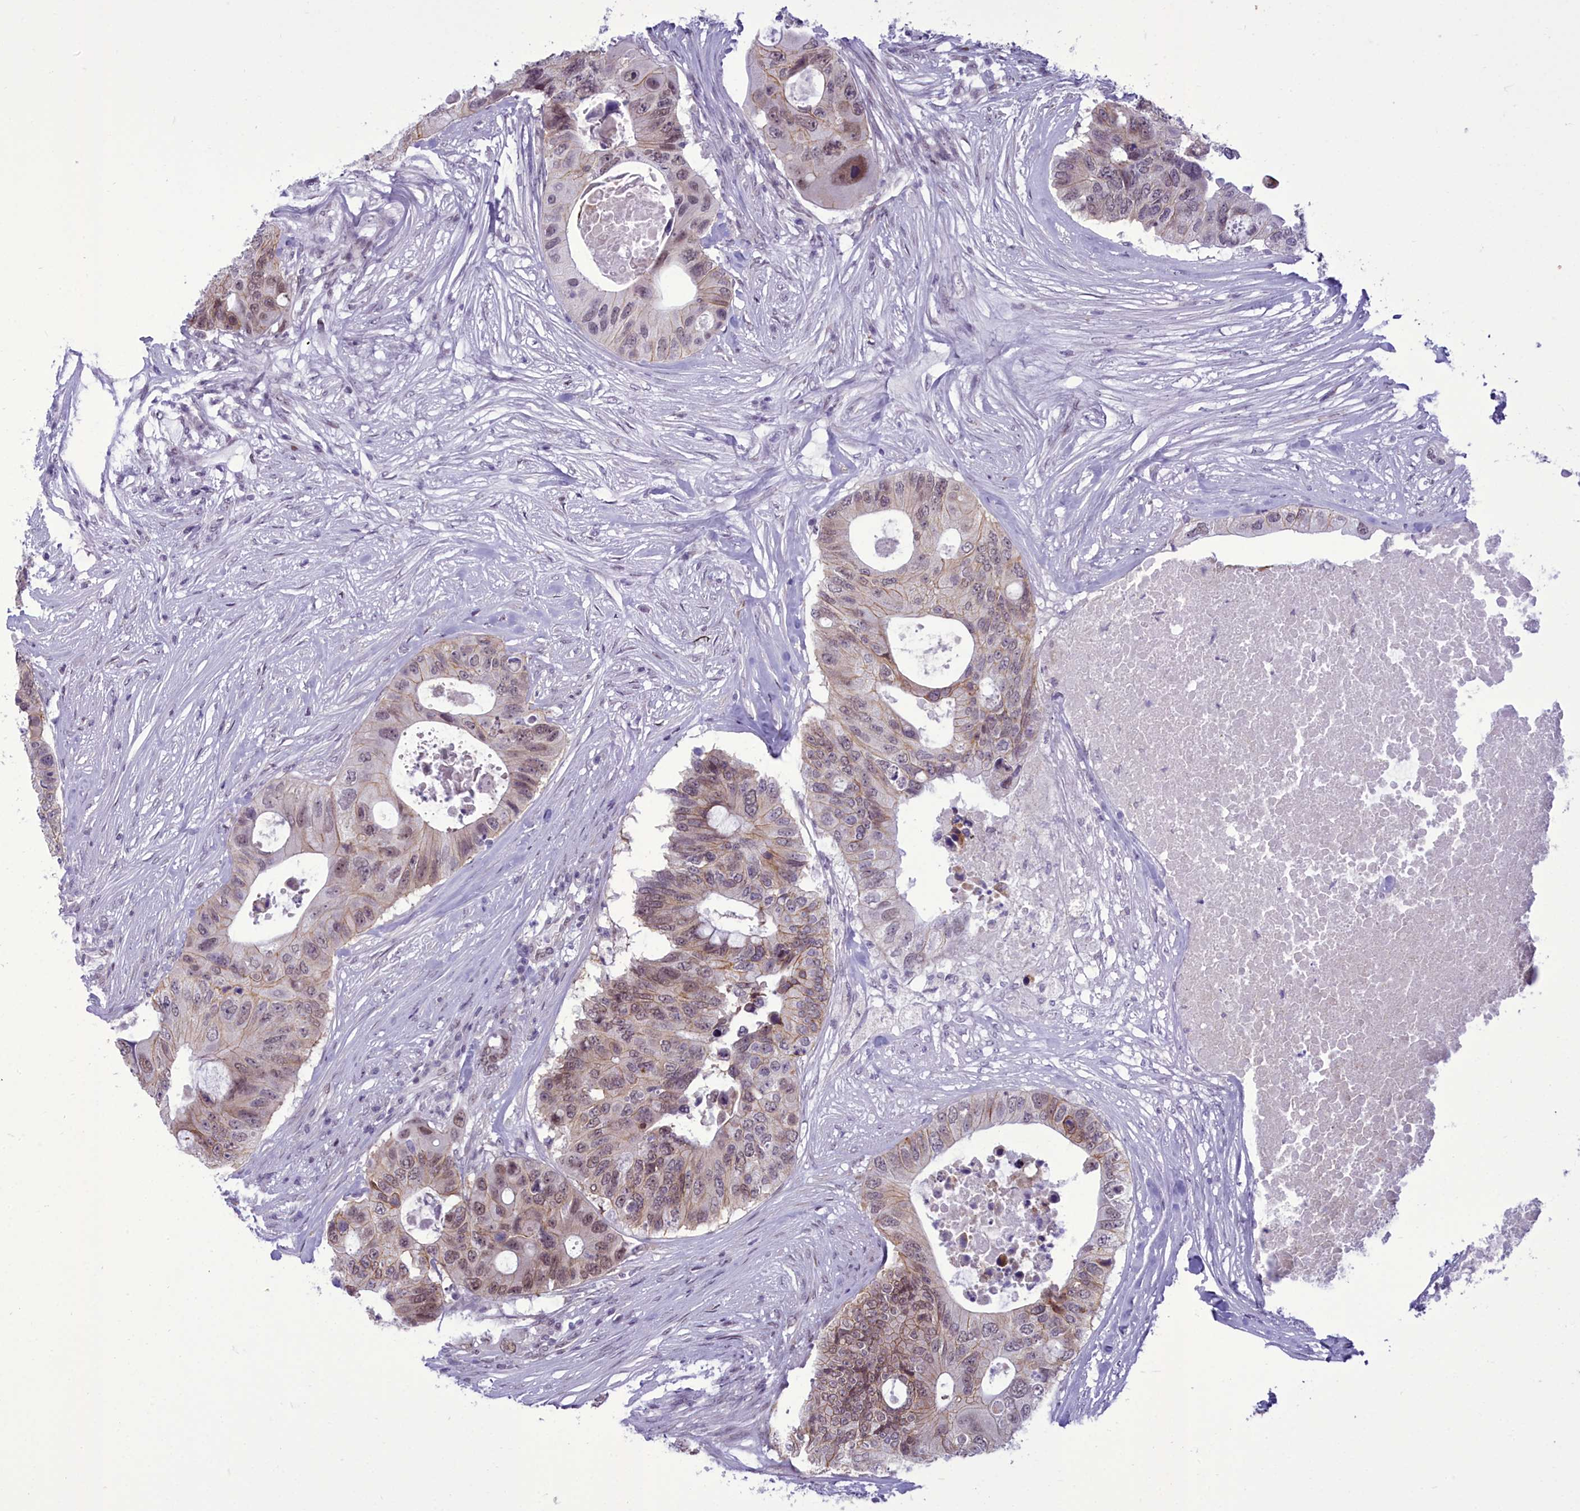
{"staining": {"intensity": "weak", "quantity": "25%-75%", "location": "cytoplasmic/membranous,nuclear"}, "tissue": "colorectal cancer", "cell_type": "Tumor cells", "image_type": "cancer", "snomed": [{"axis": "morphology", "description": "Adenocarcinoma, NOS"}, {"axis": "topography", "description": "Colon"}], "caption": "The immunohistochemical stain shows weak cytoplasmic/membranous and nuclear staining in tumor cells of colorectal cancer tissue.", "gene": "CEACAM19", "patient": {"sex": "male", "age": 71}}